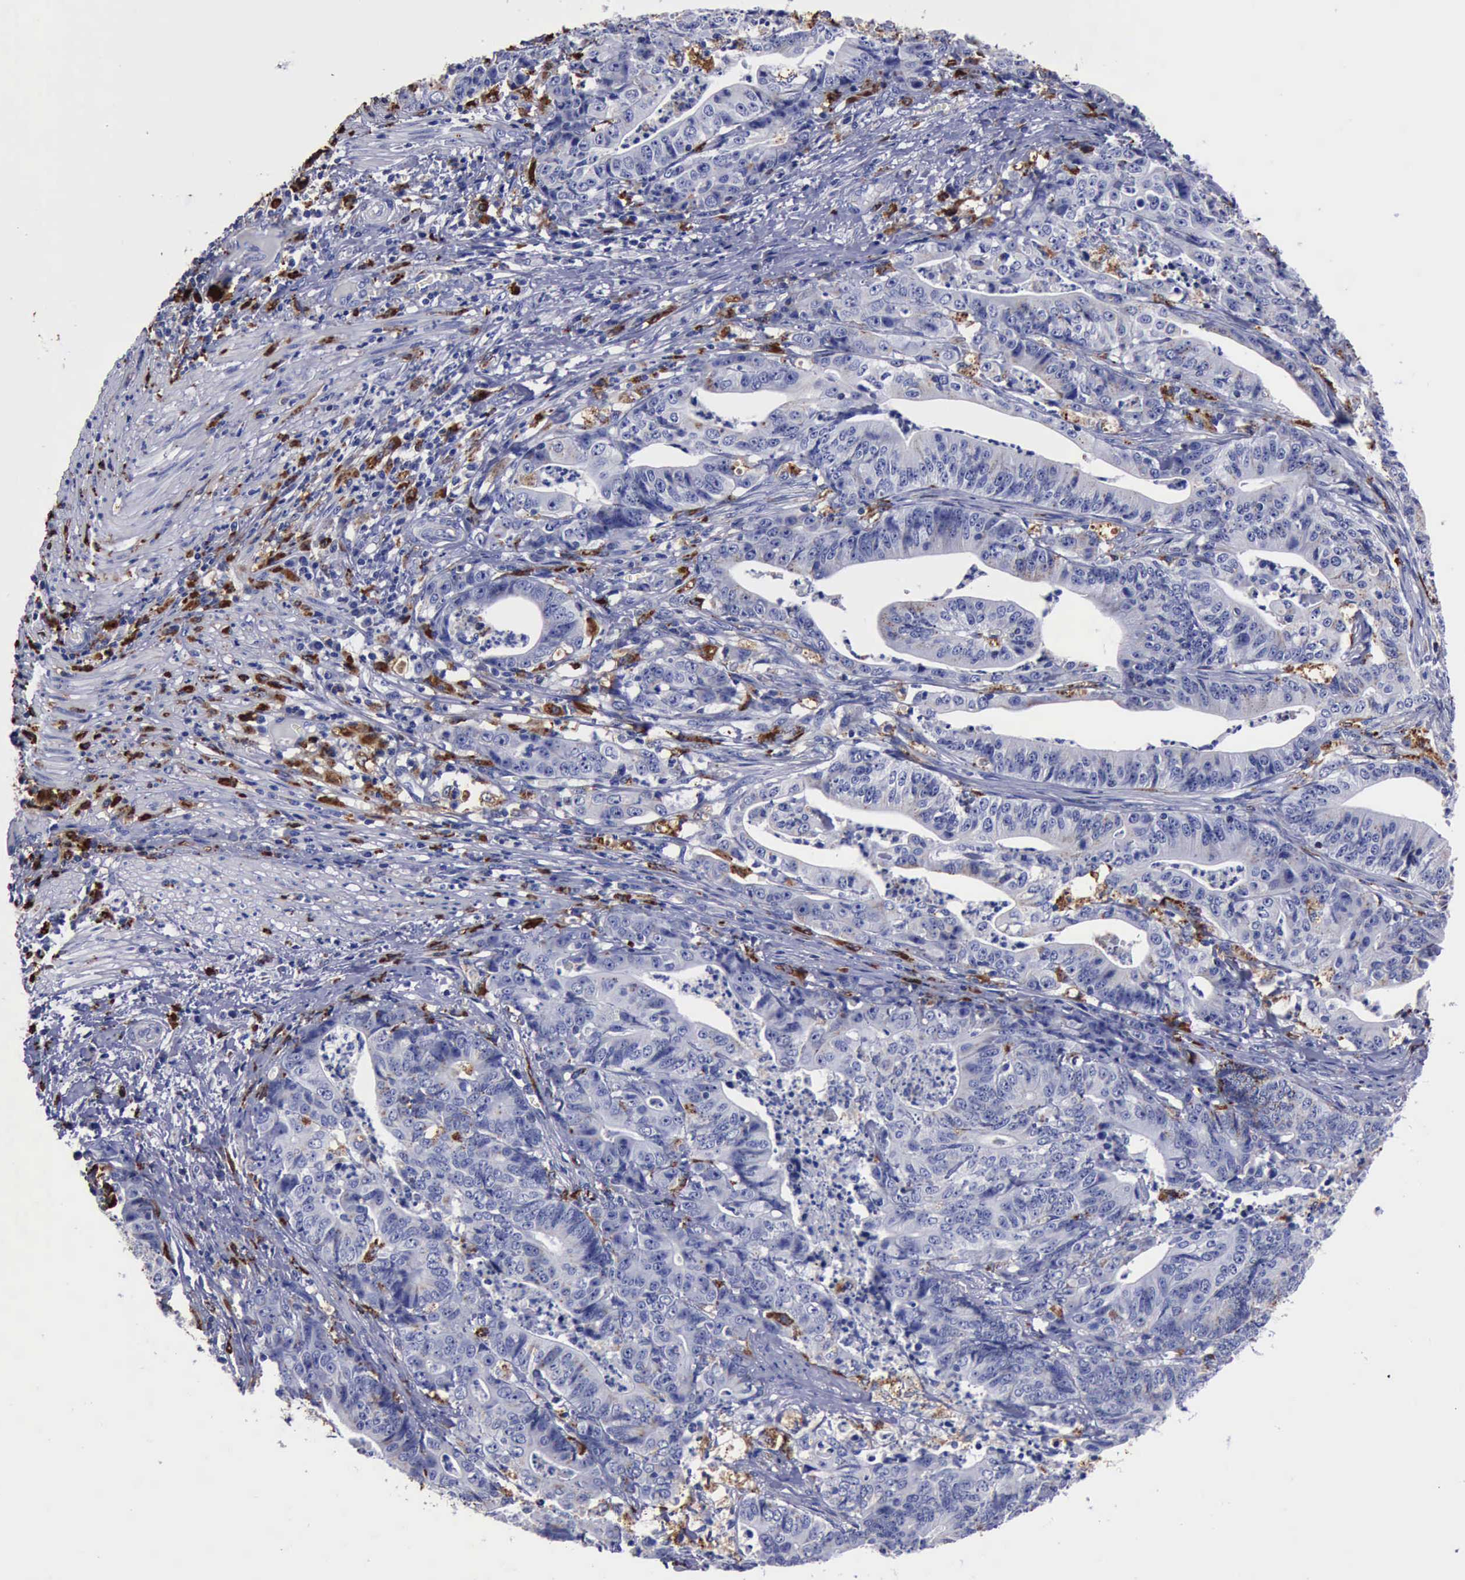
{"staining": {"intensity": "moderate", "quantity": "25%-75%", "location": "cytoplasmic/membranous"}, "tissue": "stomach cancer", "cell_type": "Tumor cells", "image_type": "cancer", "snomed": [{"axis": "morphology", "description": "Adenocarcinoma, NOS"}, {"axis": "topography", "description": "Stomach, lower"}], "caption": "Immunohistochemical staining of human stomach cancer shows medium levels of moderate cytoplasmic/membranous expression in approximately 25%-75% of tumor cells.", "gene": "CTSD", "patient": {"sex": "female", "age": 86}}